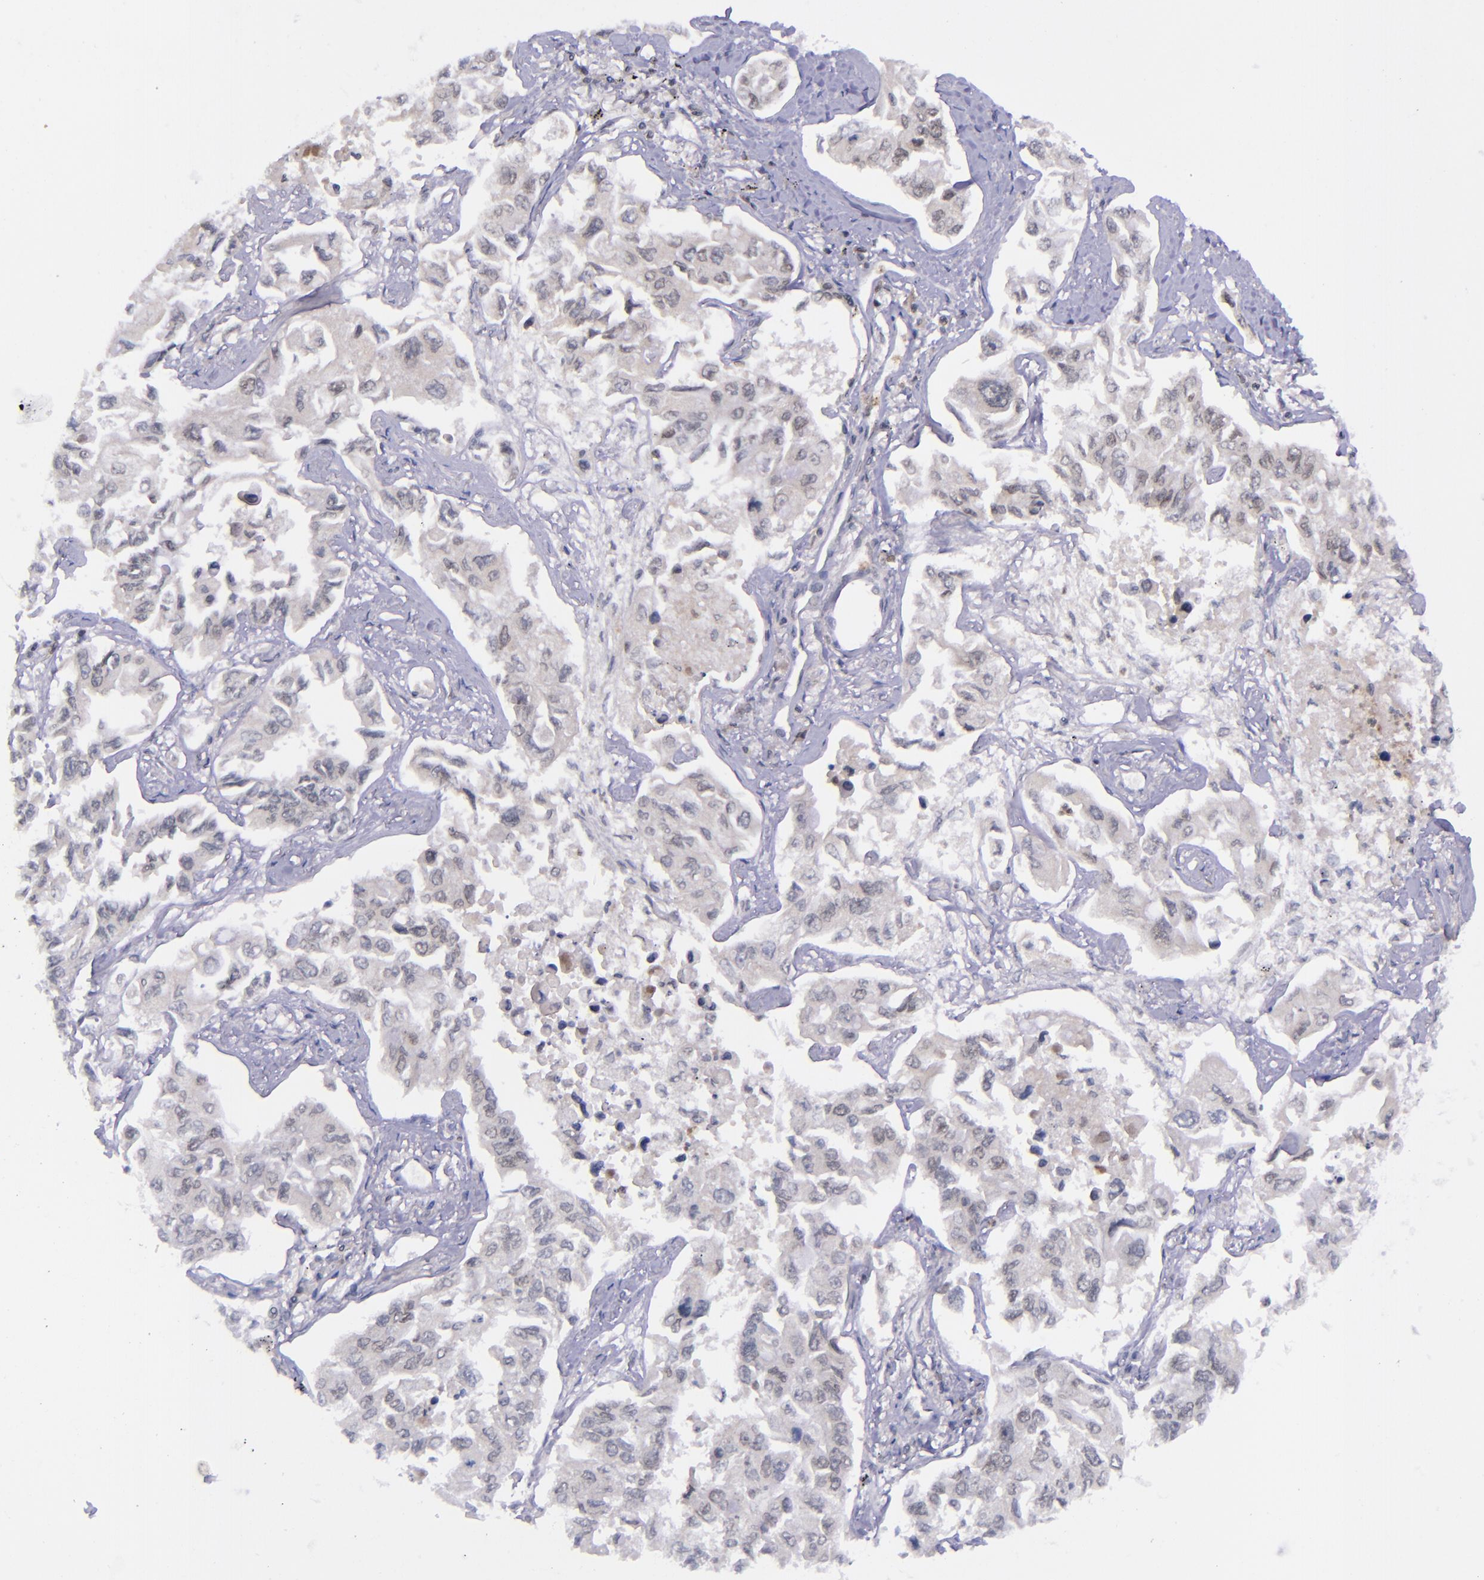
{"staining": {"intensity": "negative", "quantity": "none", "location": "none"}, "tissue": "lung cancer", "cell_type": "Tumor cells", "image_type": "cancer", "snomed": [{"axis": "morphology", "description": "Adenocarcinoma, NOS"}, {"axis": "topography", "description": "Lung"}], "caption": "Tumor cells are negative for protein expression in human lung cancer (adenocarcinoma).", "gene": "SELL", "patient": {"sex": "male", "age": 64}}